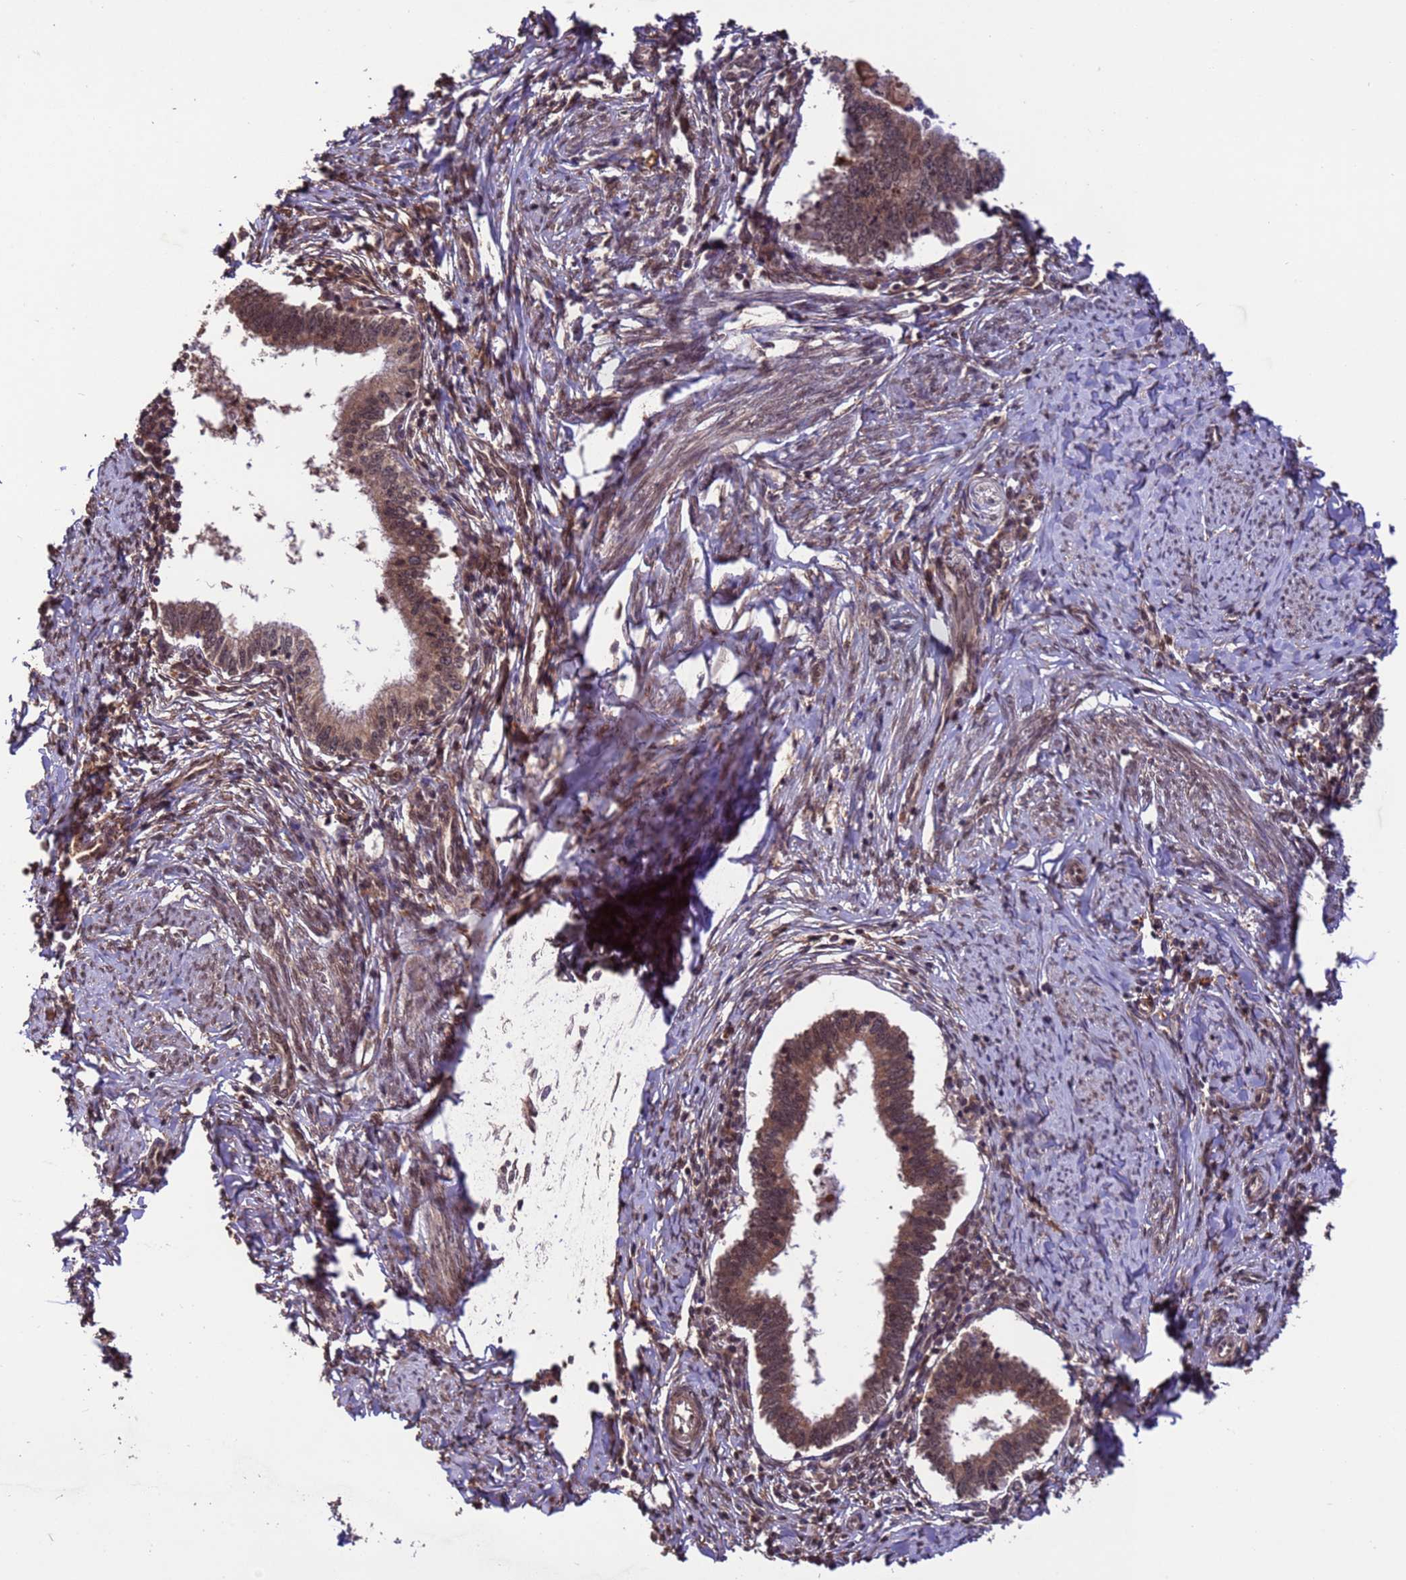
{"staining": {"intensity": "moderate", "quantity": ">75%", "location": "cytoplasmic/membranous,nuclear"}, "tissue": "cervical cancer", "cell_type": "Tumor cells", "image_type": "cancer", "snomed": [{"axis": "morphology", "description": "Adenocarcinoma, NOS"}, {"axis": "topography", "description": "Cervix"}], "caption": "Protein expression analysis of human cervical cancer reveals moderate cytoplasmic/membranous and nuclear expression in about >75% of tumor cells.", "gene": "VSTM4", "patient": {"sex": "female", "age": 36}}